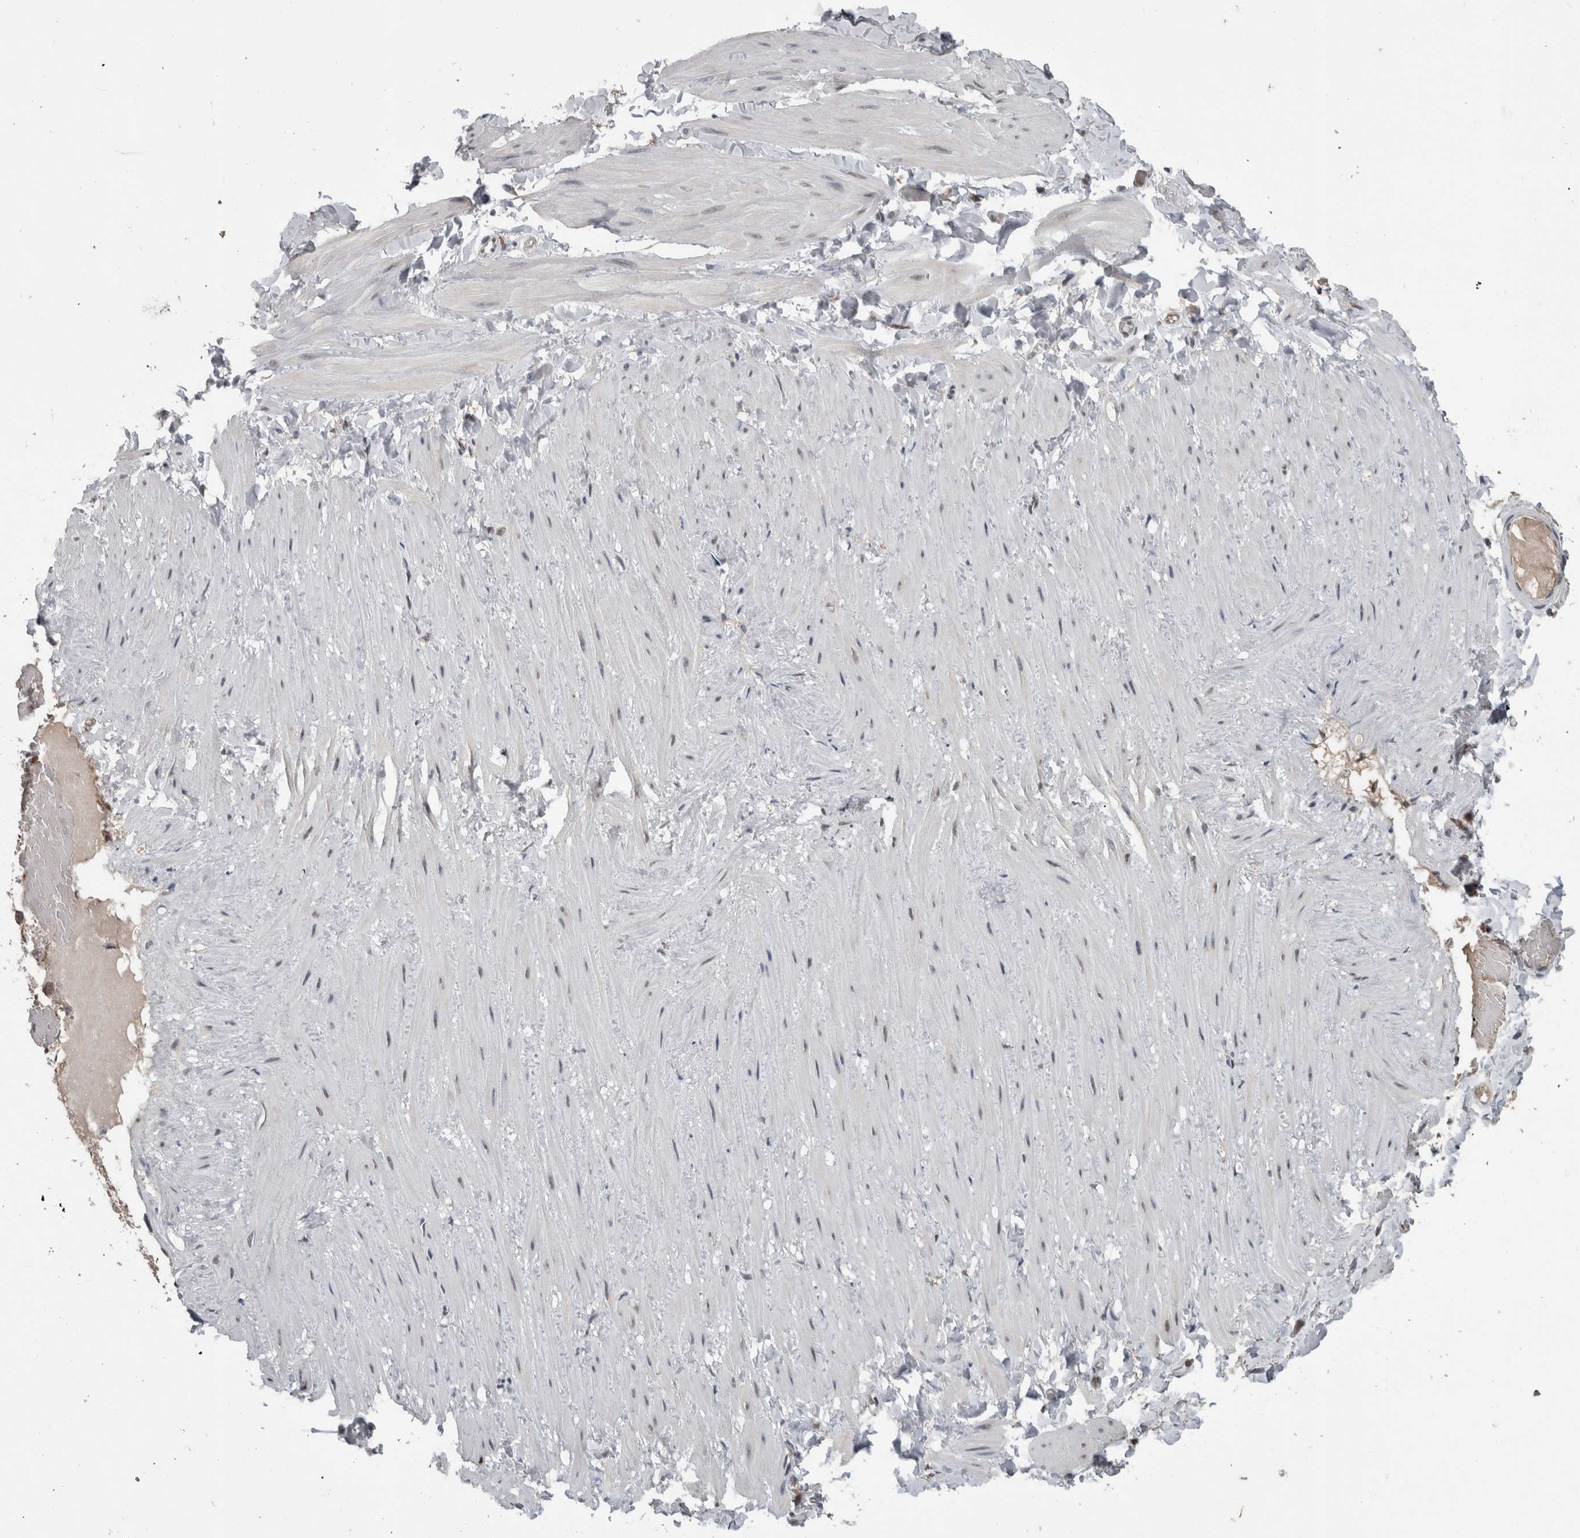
{"staining": {"intensity": "negative", "quantity": "none", "location": "none"}, "tissue": "adipose tissue", "cell_type": "Adipocytes", "image_type": "normal", "snomed": [{"axis": "morphology", "description": "Normal tissue, NOS"}, {"axis": "topography", "description": "Adipose tissue"}, {"axis": "topography", "description": "Vascular tissue"}, {"axis": "topography", "description": "Peripheral nerve tissue"}], "caption": "Immunohistochemical staining of unremarkable human adipose tissue demonstrates no significant staining in adipocytes. The staining is performed using DAB (3,3'-diaminobenzidine) brown chromogen with nuclei counter-stained in using hematoxylin.", "gene": "MAFF", "patient": {"sex": "male", "age": 25}}